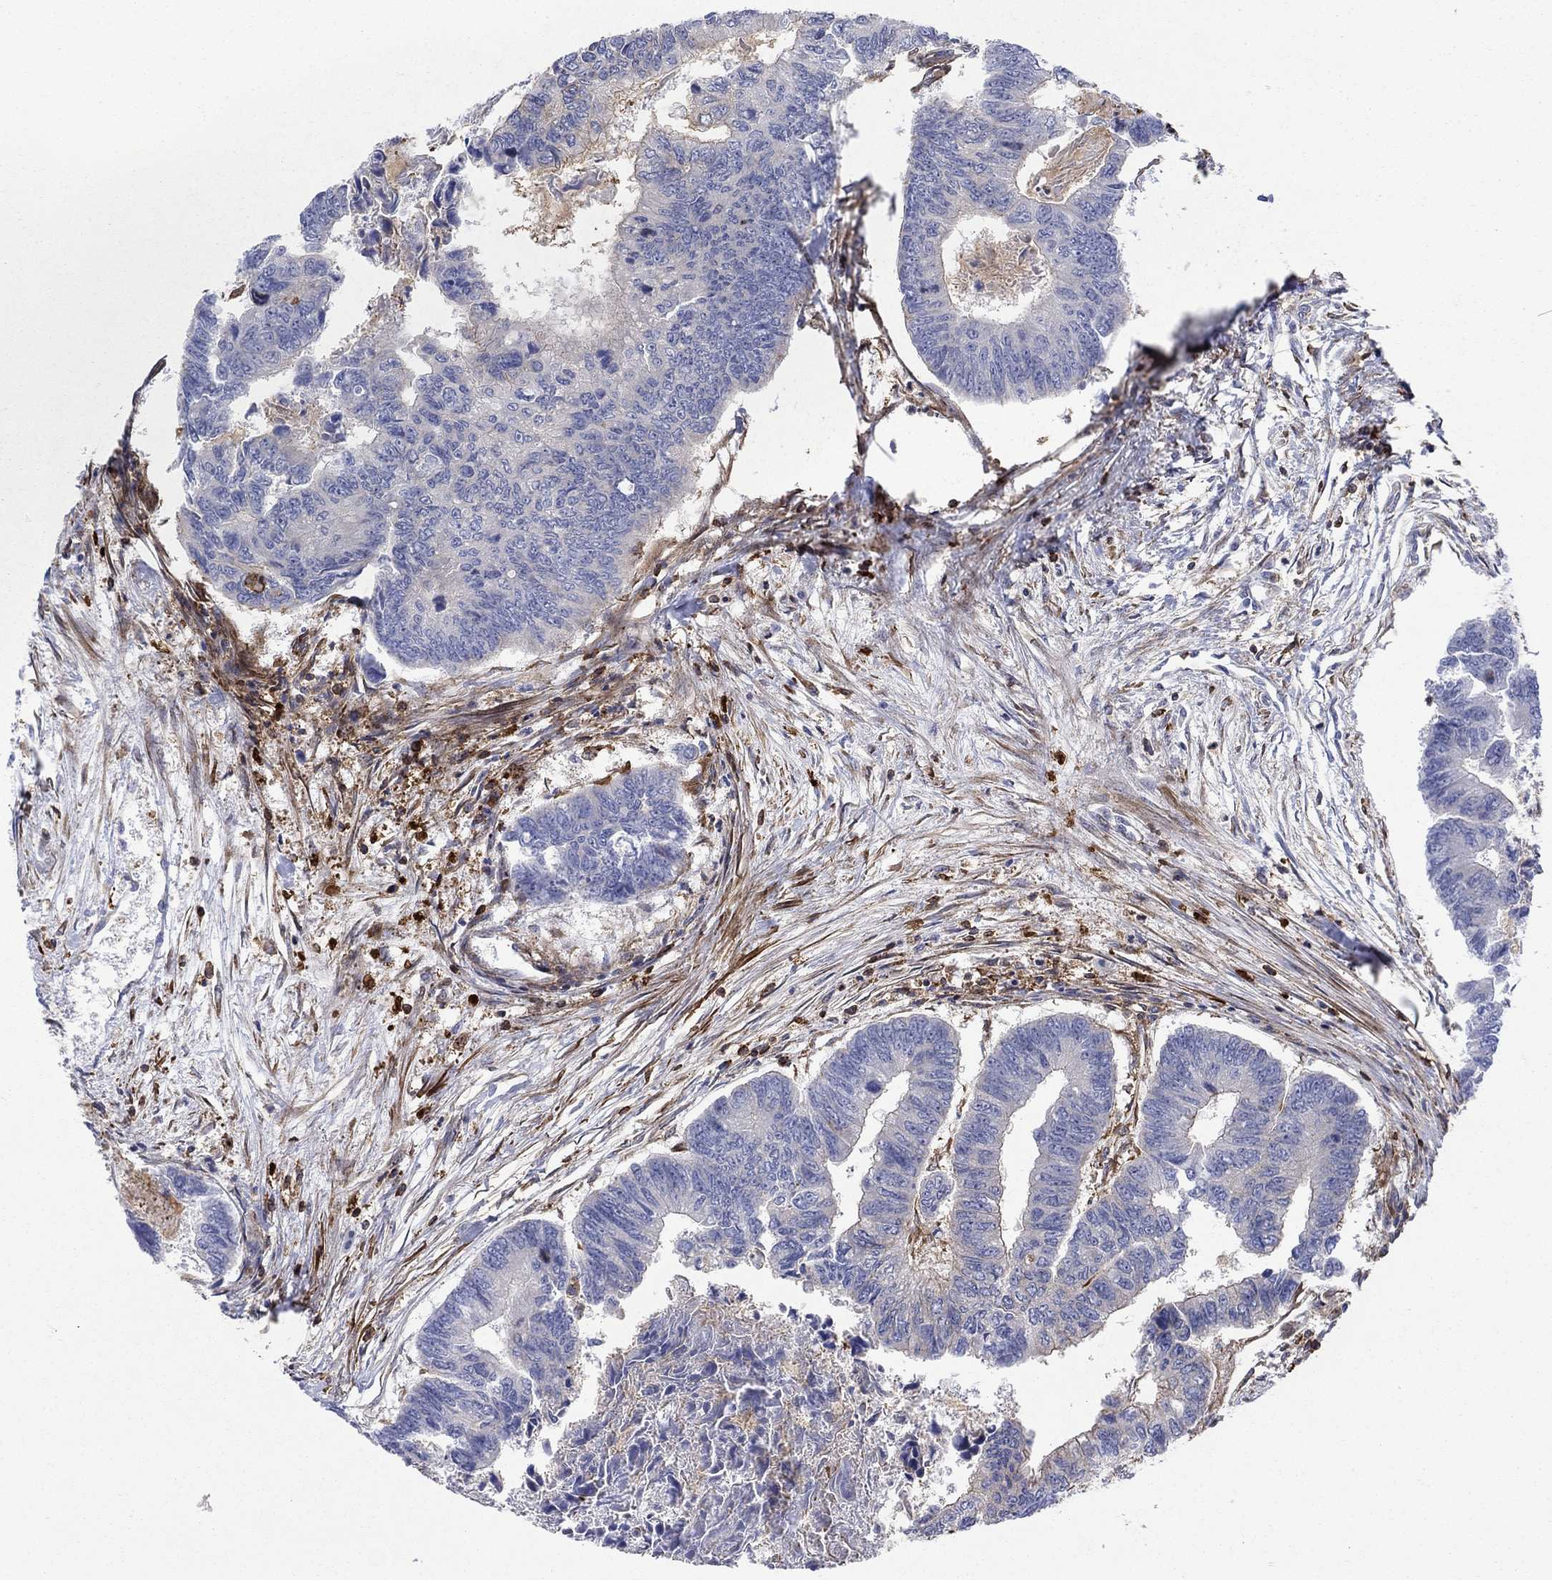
{"staining": {"intensity": "negative", "quantity": "none", "location": "none"}, "tissue": "colorectal cancer", "cell_type": "Tumor cells", "image_type": "cancer", "snomed": [{"axis": "morphology", "description": "Adenocarcinoma, NOS"}, {"axis": "topography", "description": "Colon"}], "caption": "Tumor cells show no significant protein positivity in colorectal adenocarcinoma. (DAB (3,3'-diaminobenzidine) IHC visualized using brightfield microscopy, high magnification).", "gene": "PAG1", "patient": {"sex": "female", "age": 65}}